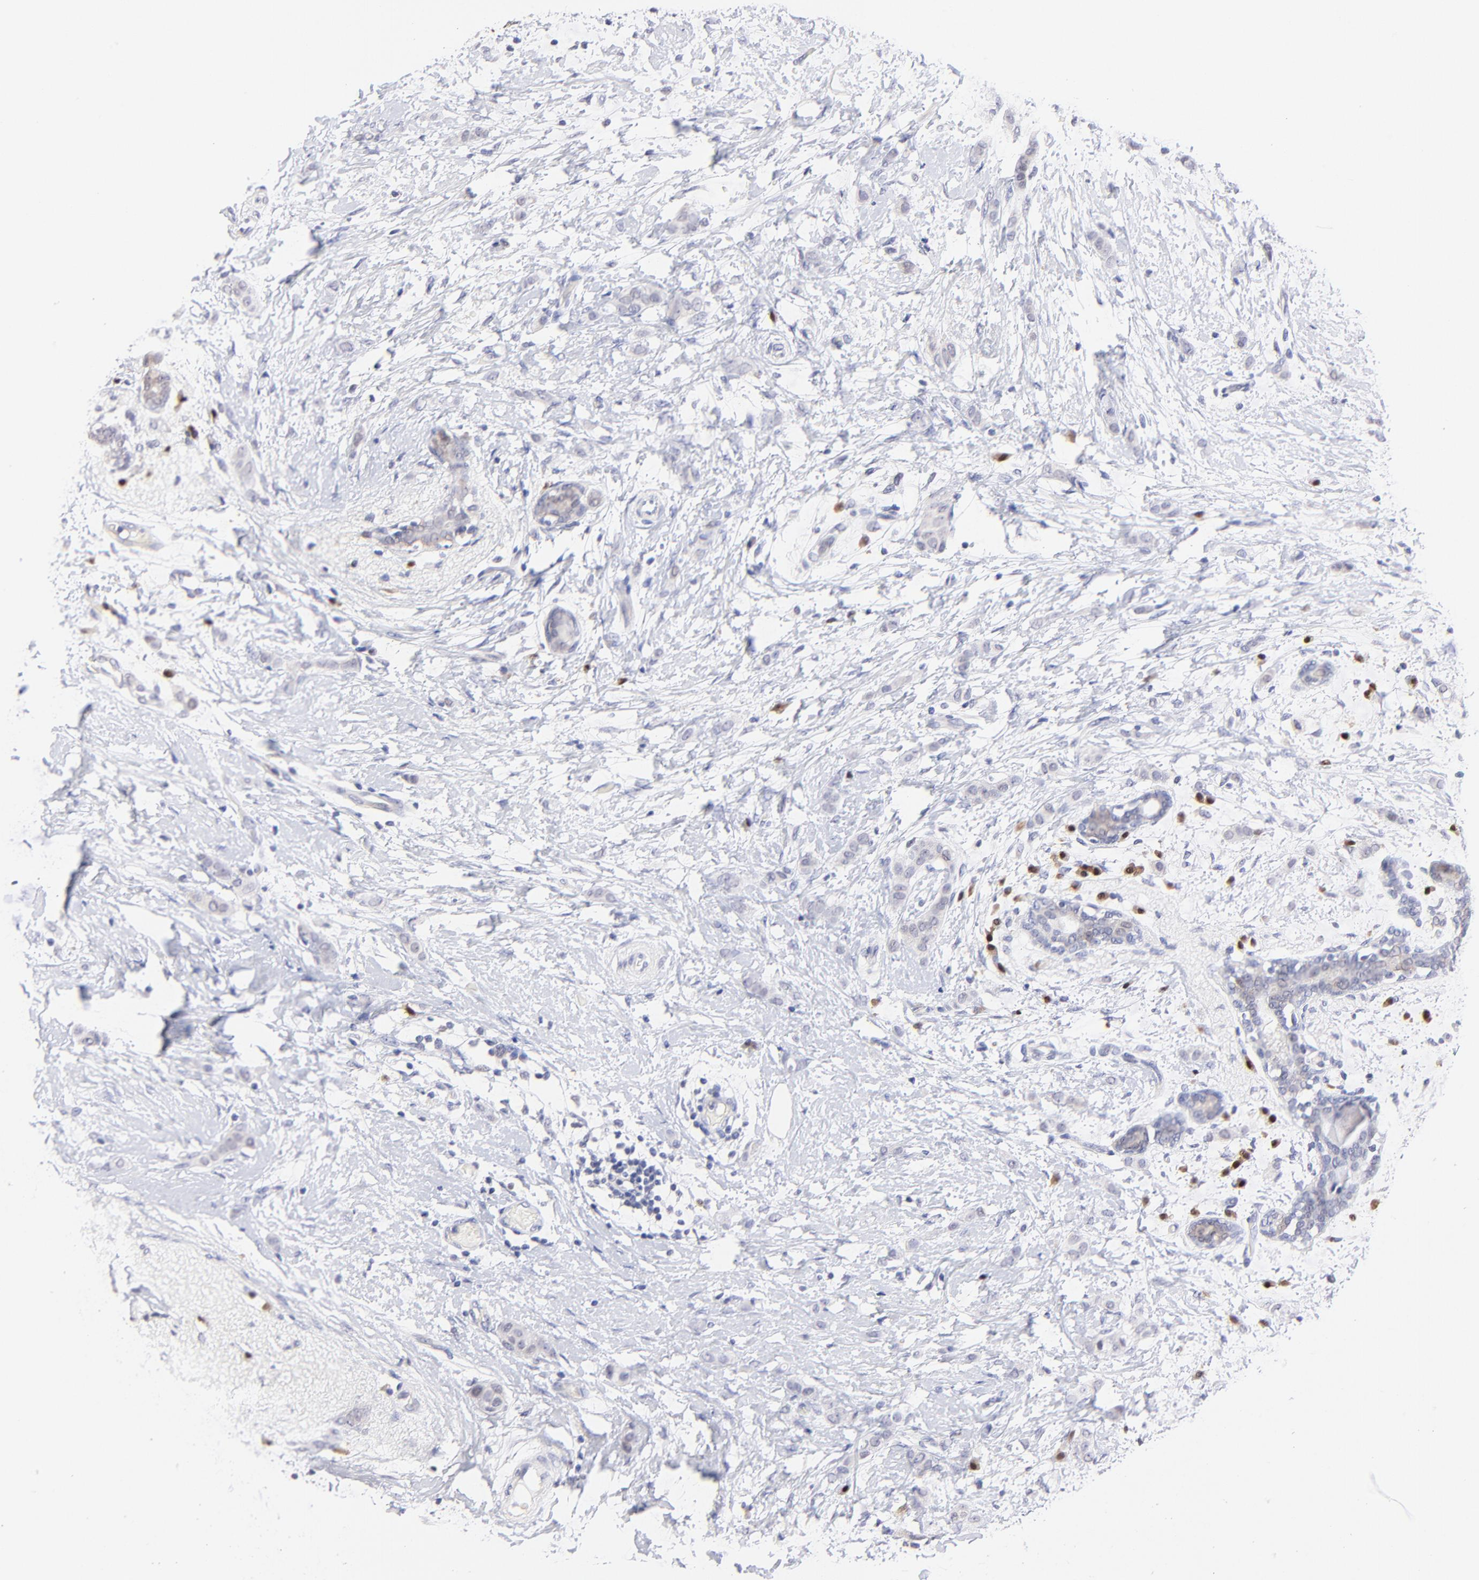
{"staining": {"intensity": "negative", "quantity": "none", "location": "none"}, "tissue": "breast cancer", "cell_type": "Tumor cells", "image_type": "cancer", "snomed": [{"axis": "morphology", "description": "Lobular carcinoma"}, {"axis": "topography", "description": "Breast"}], "caption": "This is an immunohistochemistry photomicrograph of breast lobular carcinoma. There is no staining in tumor cells.", "gene": "ZNF155", "patient": {"sex": "female", "age": 55}}